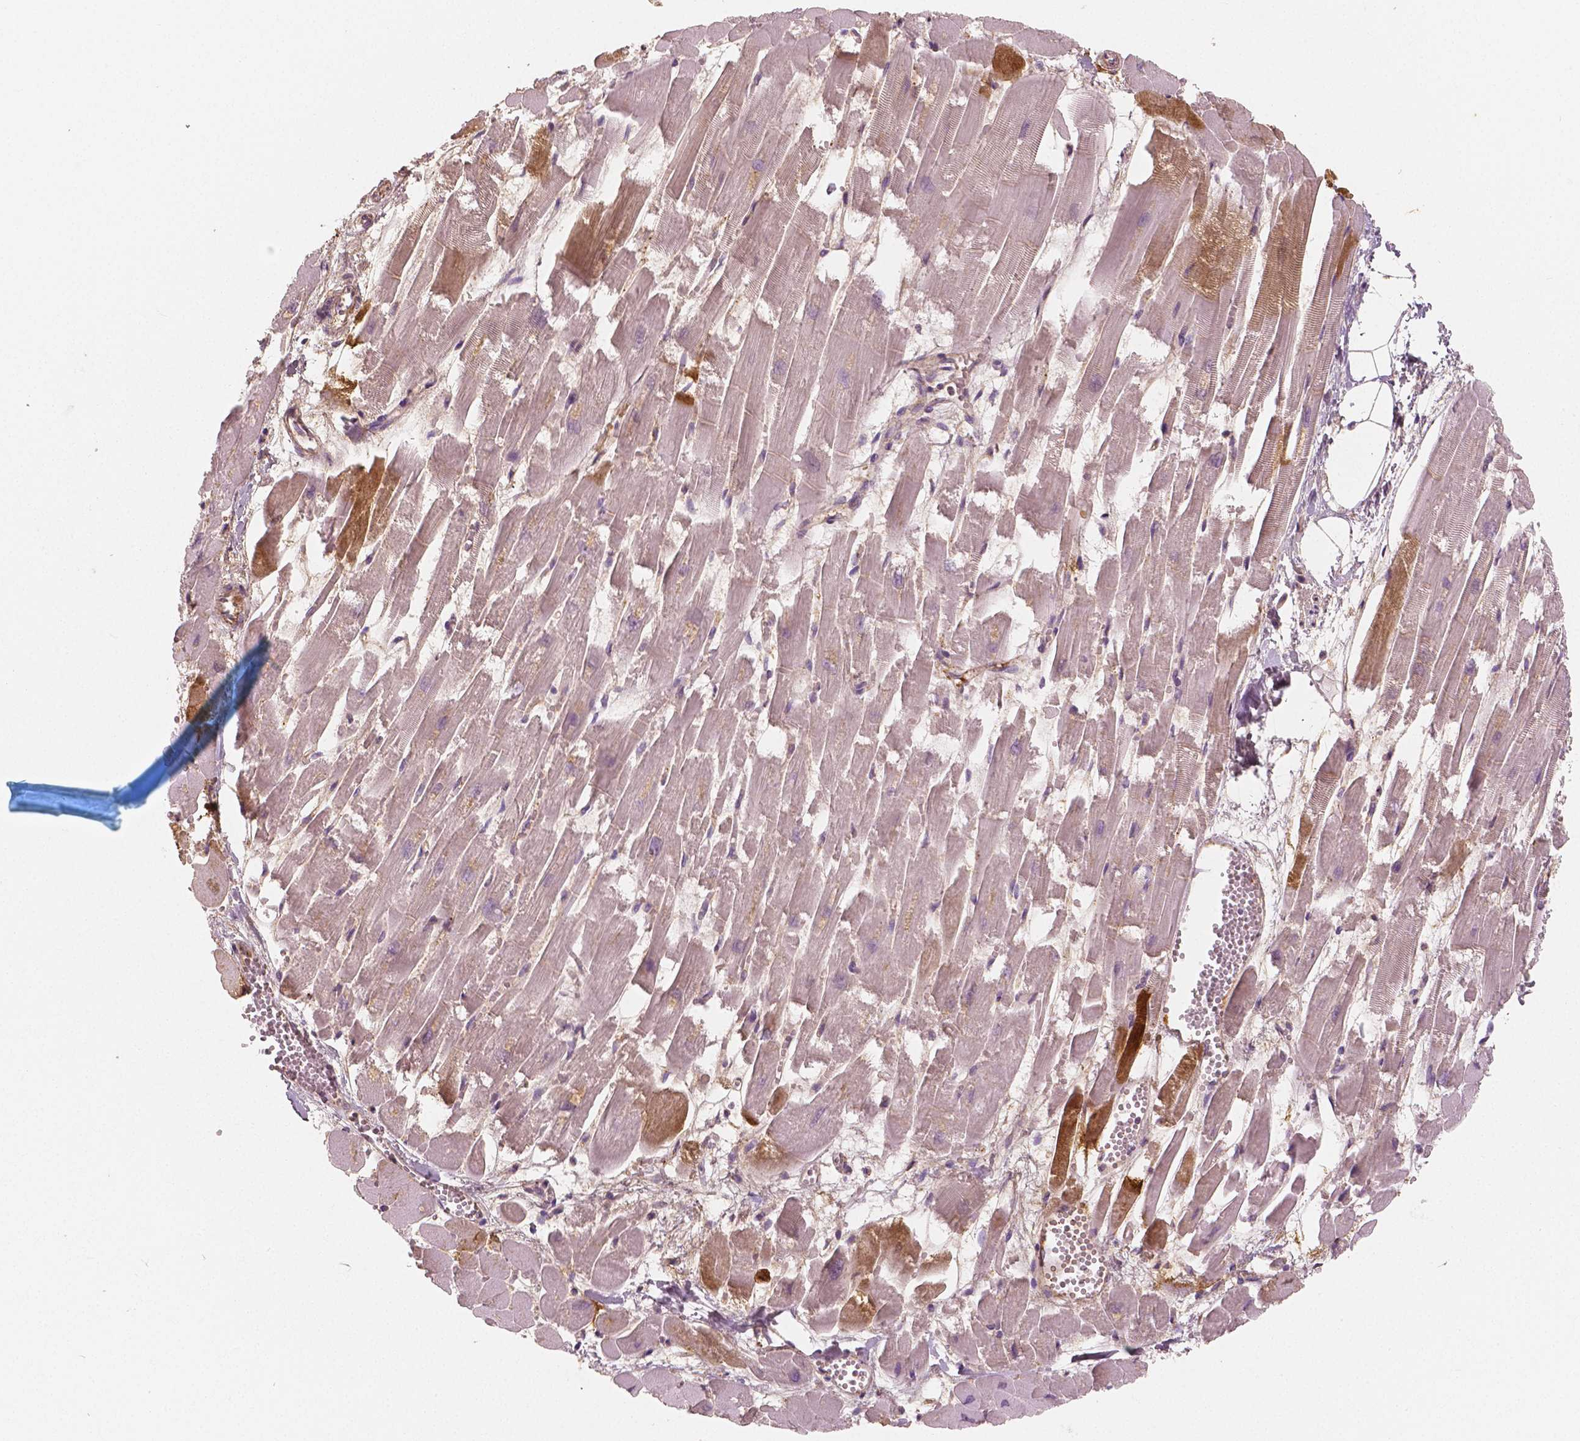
{"staining": {"intensity": "strong", "quantity": "<25%", "location": "cytoplasmic/membranous"}, "tissue": "heart muscle", "cell_type": "Cardiomyocytes", "image_type": "normal", "snomed": [{"axis": "morphology", "description": "Normal tissue, NOS"}, {"axis": "topography", "description": "Heart"}], "caption": "Heart muscle stained with immunohistochemistry (IHC) shows strong cytoplasmic/membranous positivity in approximately <25% of cardiomyocytes.", "gene": "APOA4", "patient": {"sex": "female", "age": 52}}